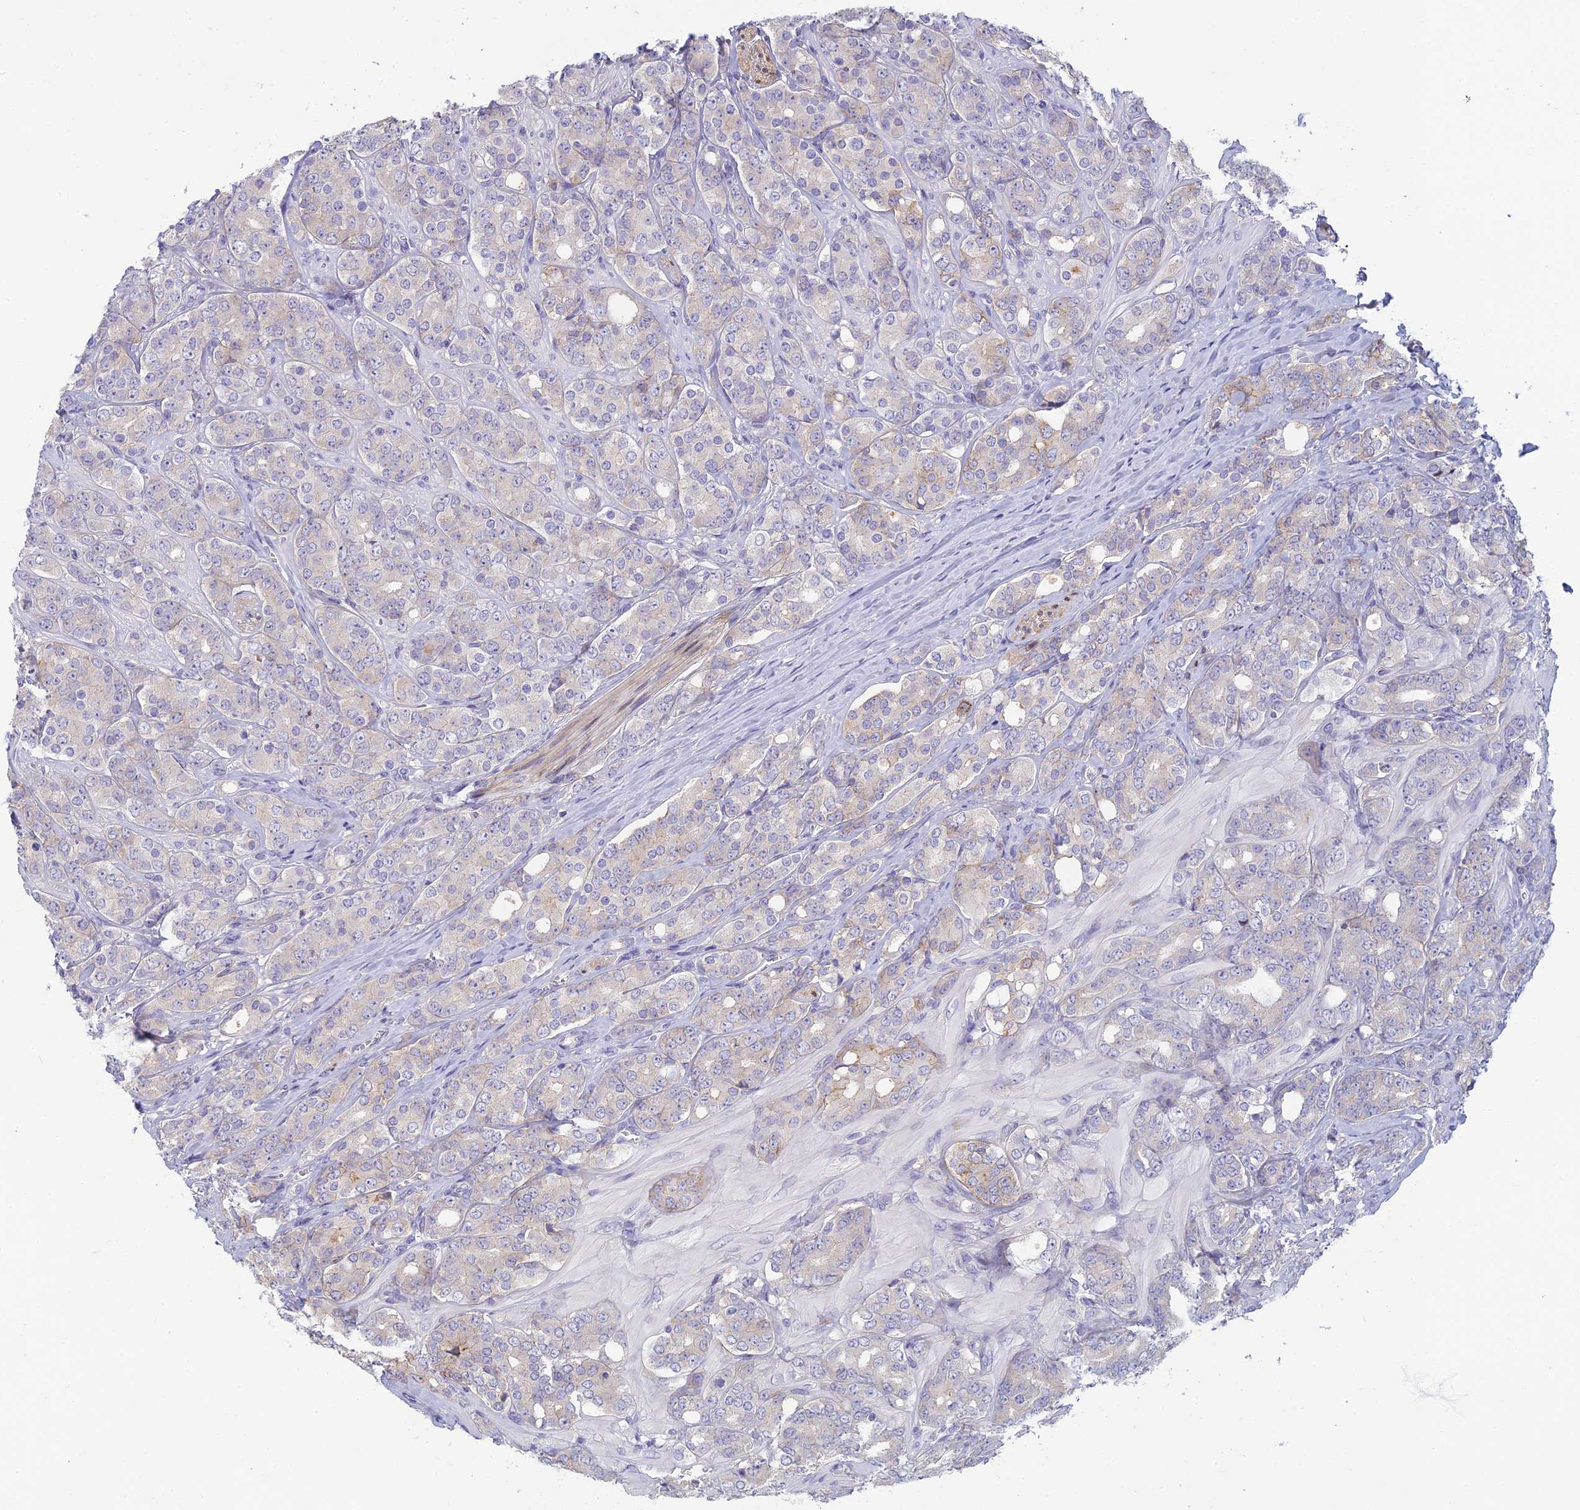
{"staining": {"intensity": "moderate", "quantity": "<25%", "location": "cytoplasmic/membranous"}, "tissue": "prostate cancer", "cell_type": "Tumor cells", "image_type": "cancer", "snomed": [{"axis": "morphology", "description": "Adenocarcinoma, High grade"}, {"axis": "topography", "description": "Prostate"}], "caption": "A micrograph of human adenocarcinoma (high-grade) (prostate) stained for a protein demonstrates moderate cytoplasmic/membranous brown staining in tumor cells.", "gene": "NEURL1", "patient": {"sex": "male", "age": 62}}